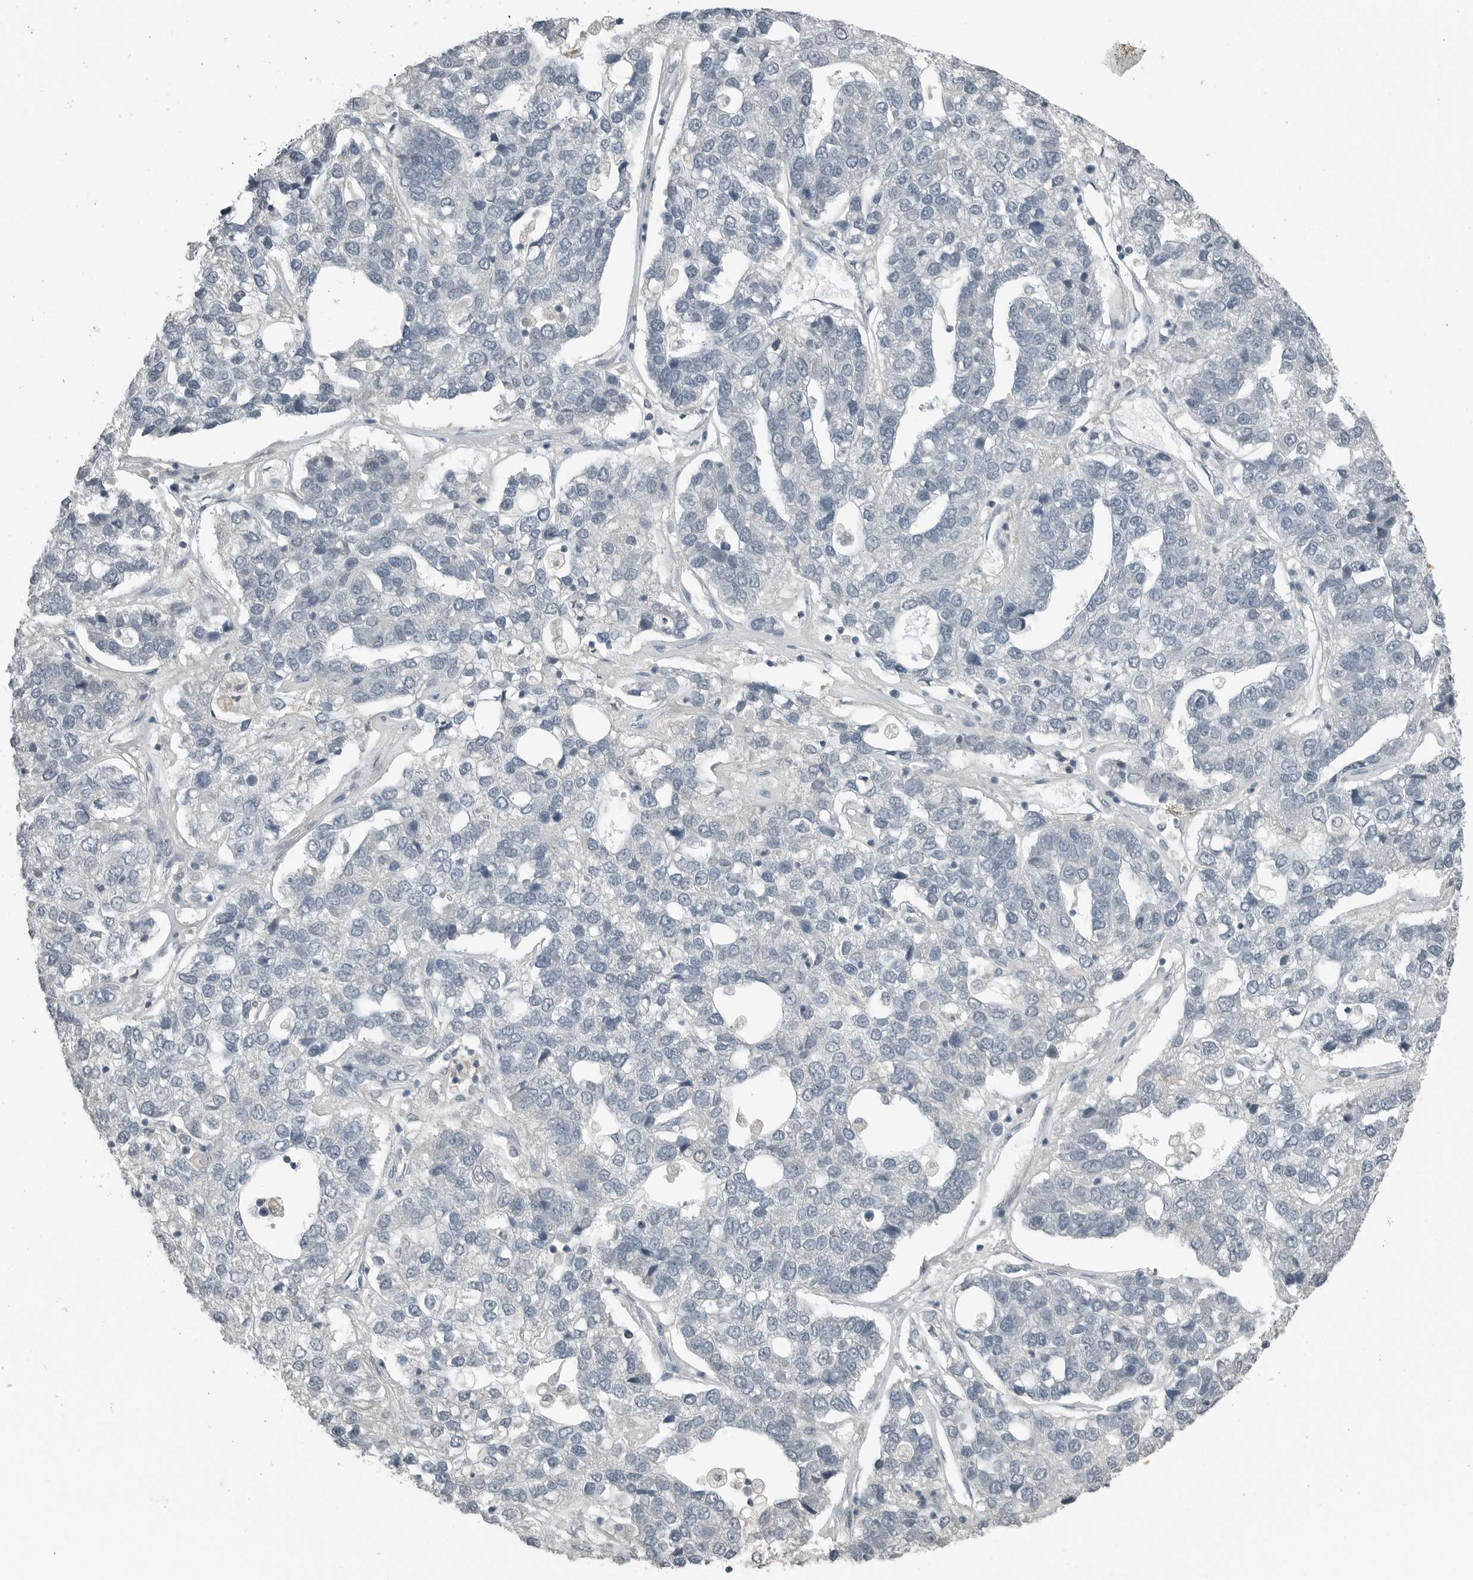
{"staining": {"intensity": "negative", "quantity": "none", "location": "none"}, "tissue": "pancreatic cancer", "cell_type": "Tumor cells", "image_type": "cancer", "snomed": [{"axis": "morphology", "description": "Adenocarcinoma, NOS"}, {"axis": "topography", "description": "Pancreas"}], "caption": "High magnification brightfield microscopy of adenocarcinoma (pancreatic) stained with DAB (3,3'-diaminobenzidine) (brown) and counterstained with hematoxylin (blue): tumor cells show no significant expression. Brightfield microscopy of IHC stained with DAB (brown) and hematoxylin (blue), captured at high magnification.", "gene": "KYAT1", "patient": {"sex": "female", "age": 61}}